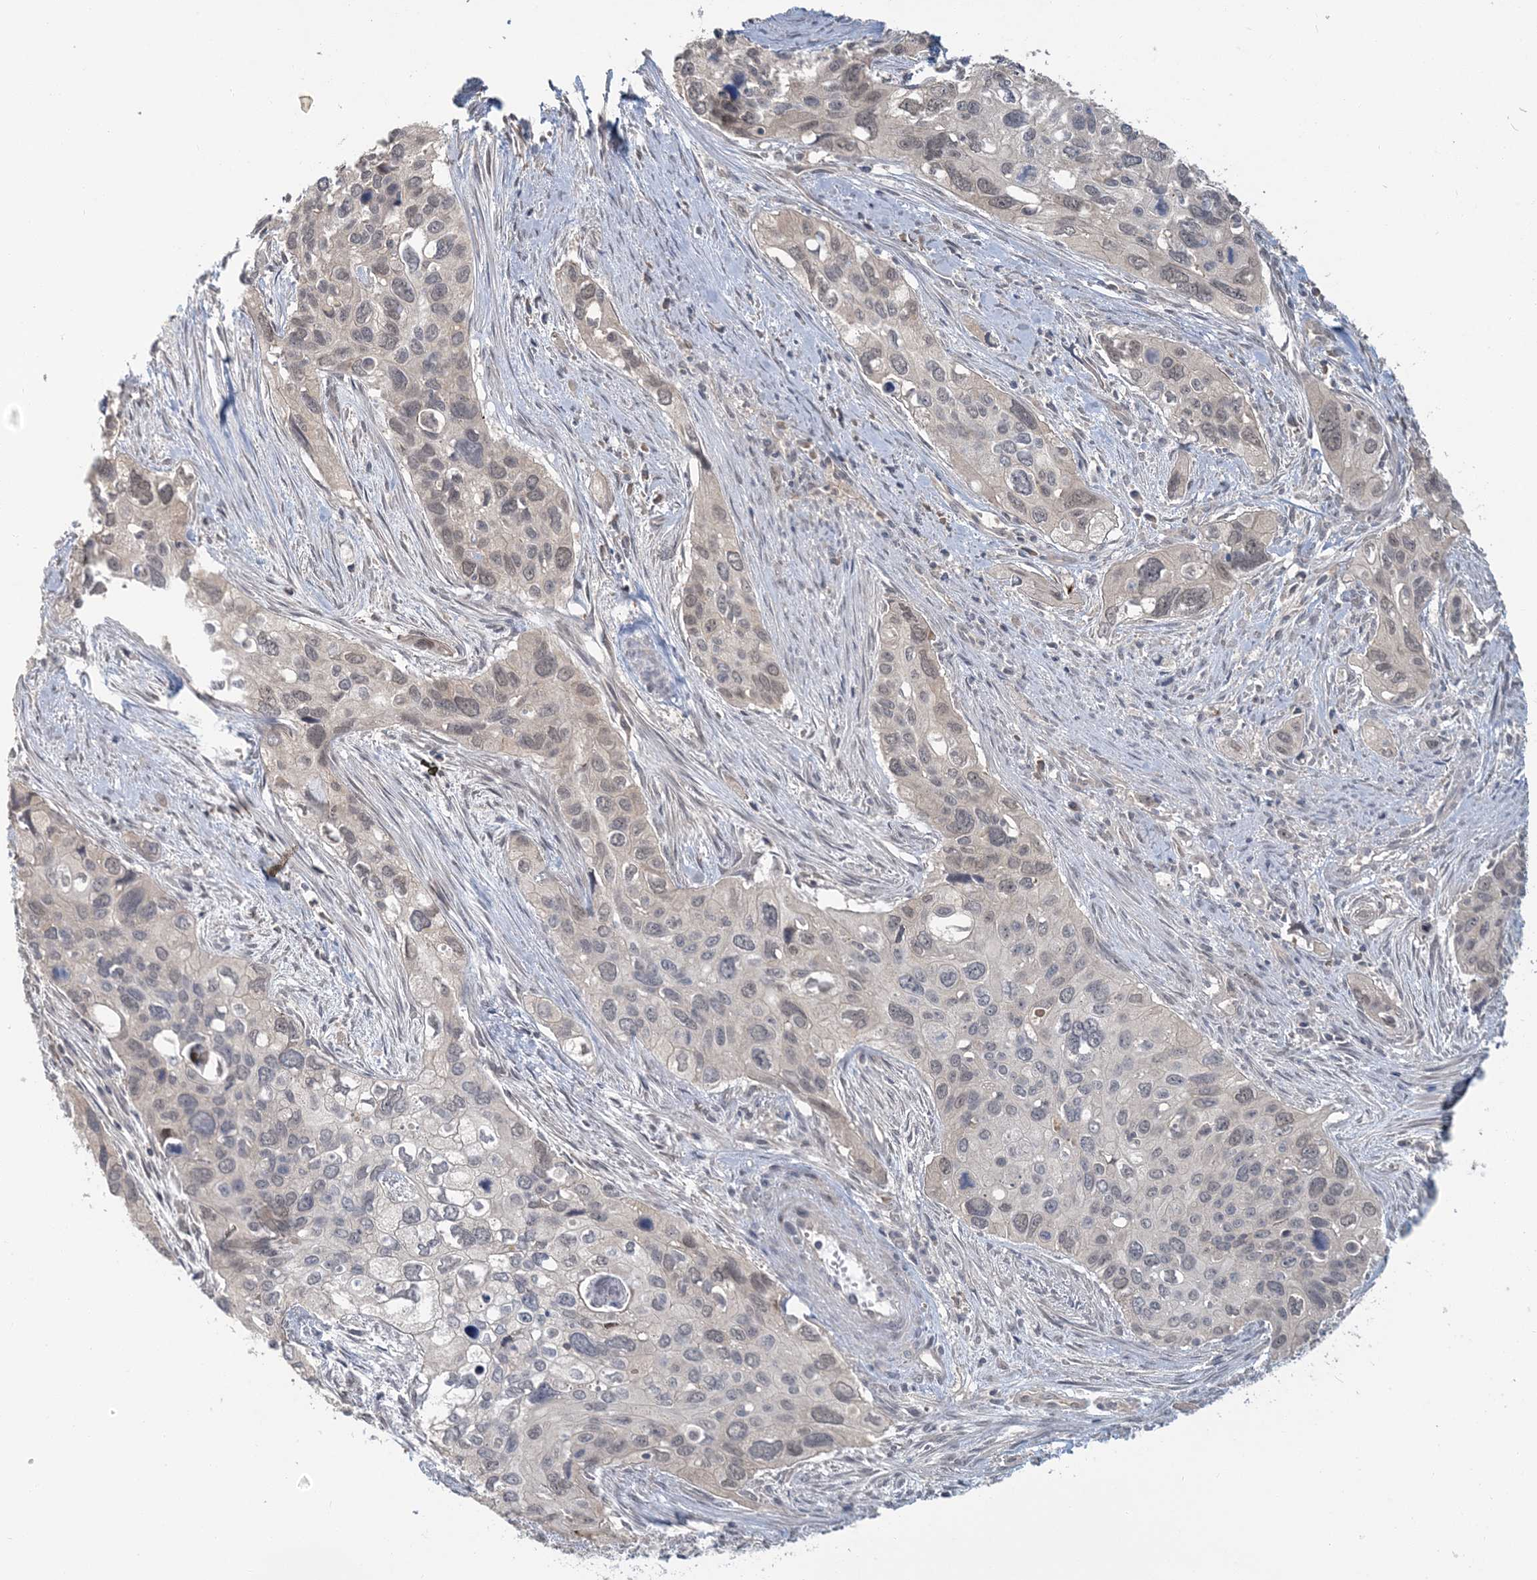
{"staining": {"intensity": "weak", "quantity": "25%-75%", "location": "nuclear"}, "tissue": "cervical cancer", "cell_type": "Tumor cells", "image_type": "cancer", "snomed": [{"axis": "morphology", "description": "Squamous cell carcinoma, NOS"}, {"axis": "topography", "description": "Cervix"}], "caption": "Protein staining exhibits weak nuclear staining in approximately 25%-75% of tumor cells in cervical squamous cell carcinoma.", "gene": "RNF25", "patient": {"sex": "female", "age": 55}}